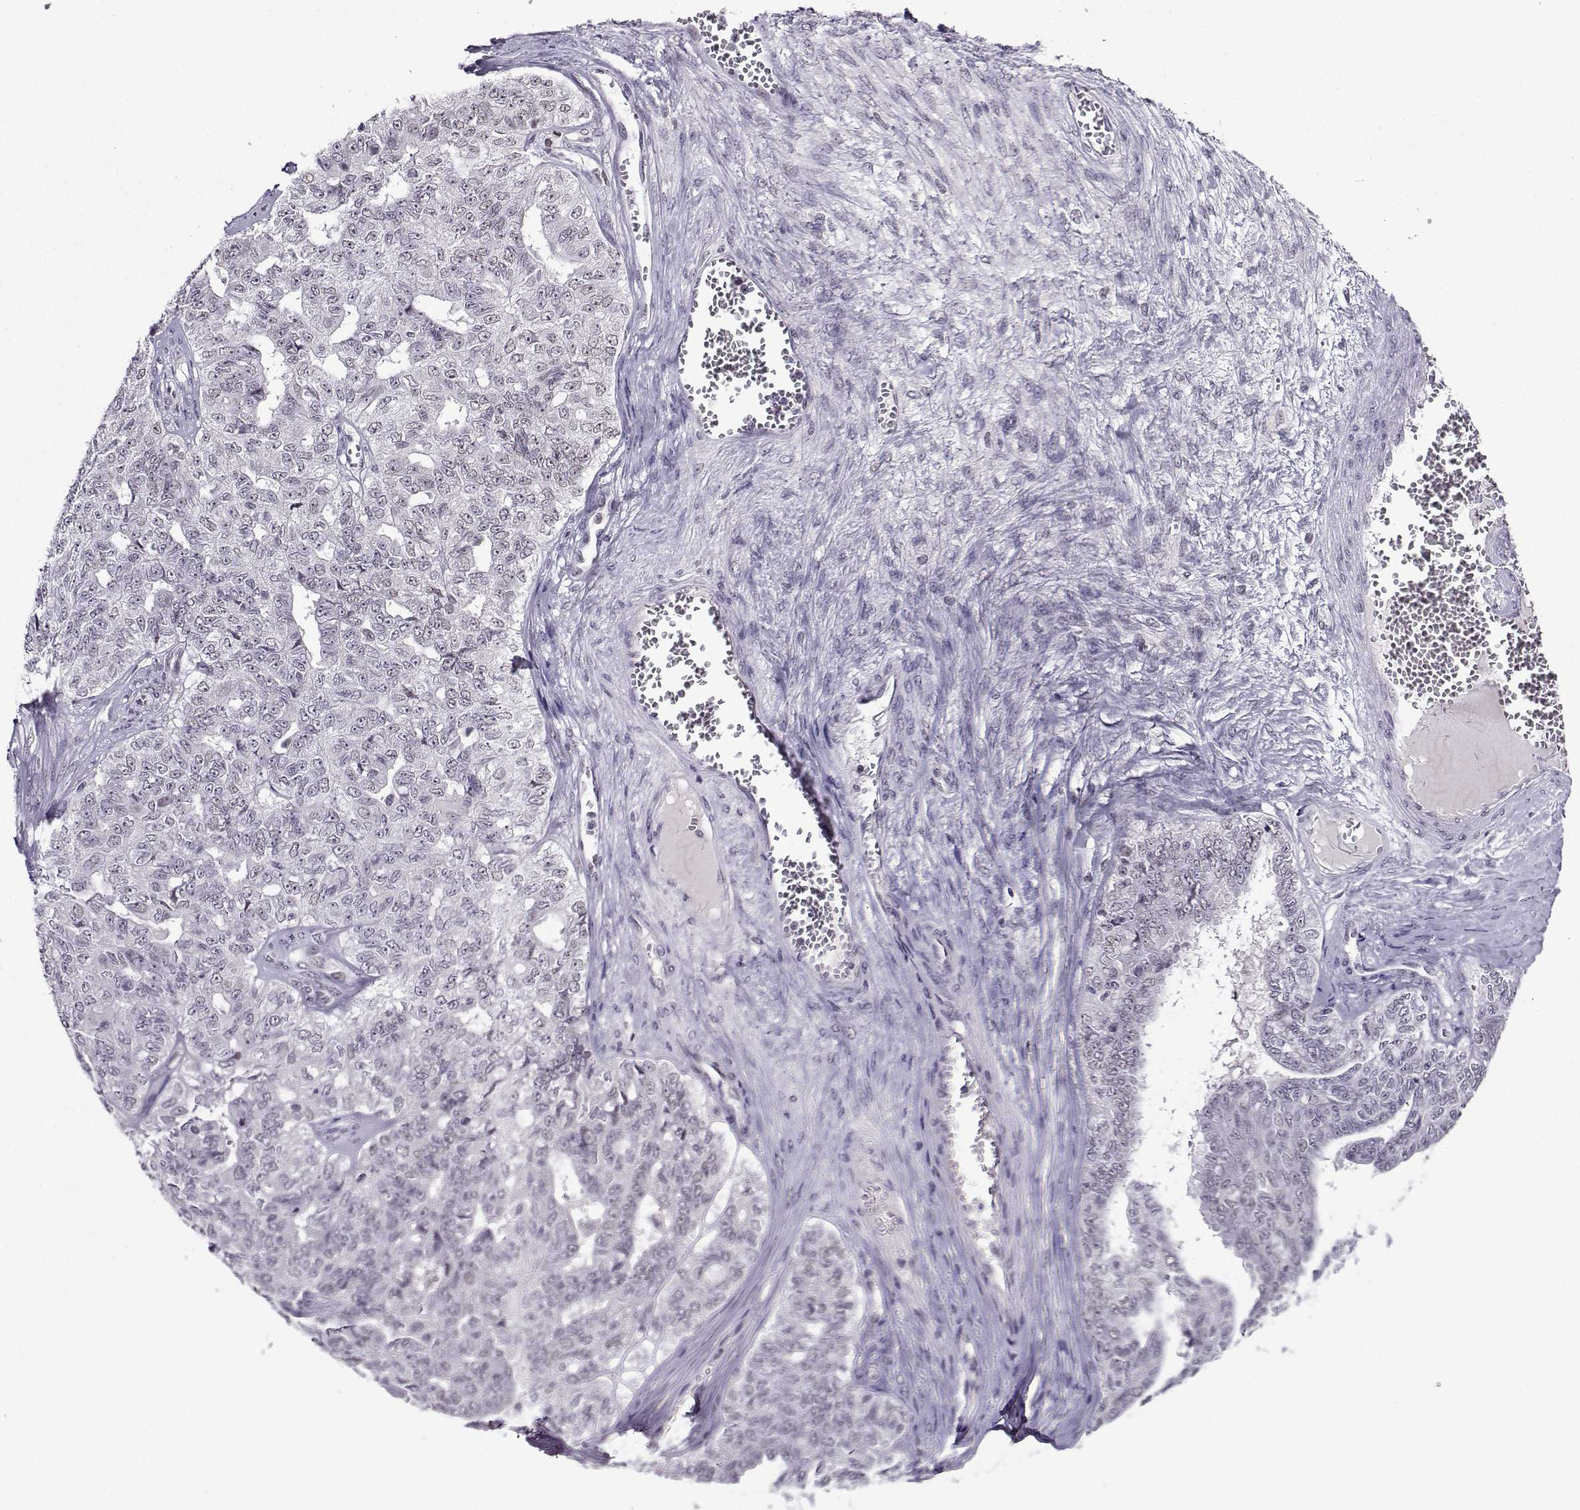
{"staining": {"intensity": "negative", "quantity": "none", "location": "none"}, "tissue": "ovarian cancer", "cell_type": "Tumor cells", "image_type": "cancer", "snomed": [{"axis": "morphology", "description": "Cystadenocarcinoma, serous, NOS"}, {"axis": "topography", "description": "Ovary"}], "caption": "Human ovarian cancer stained for a protein using IHC exhibits no expression in tumor cells.", "gene": "LRFN2", "patient": {"sex": "female", "age": 71}}